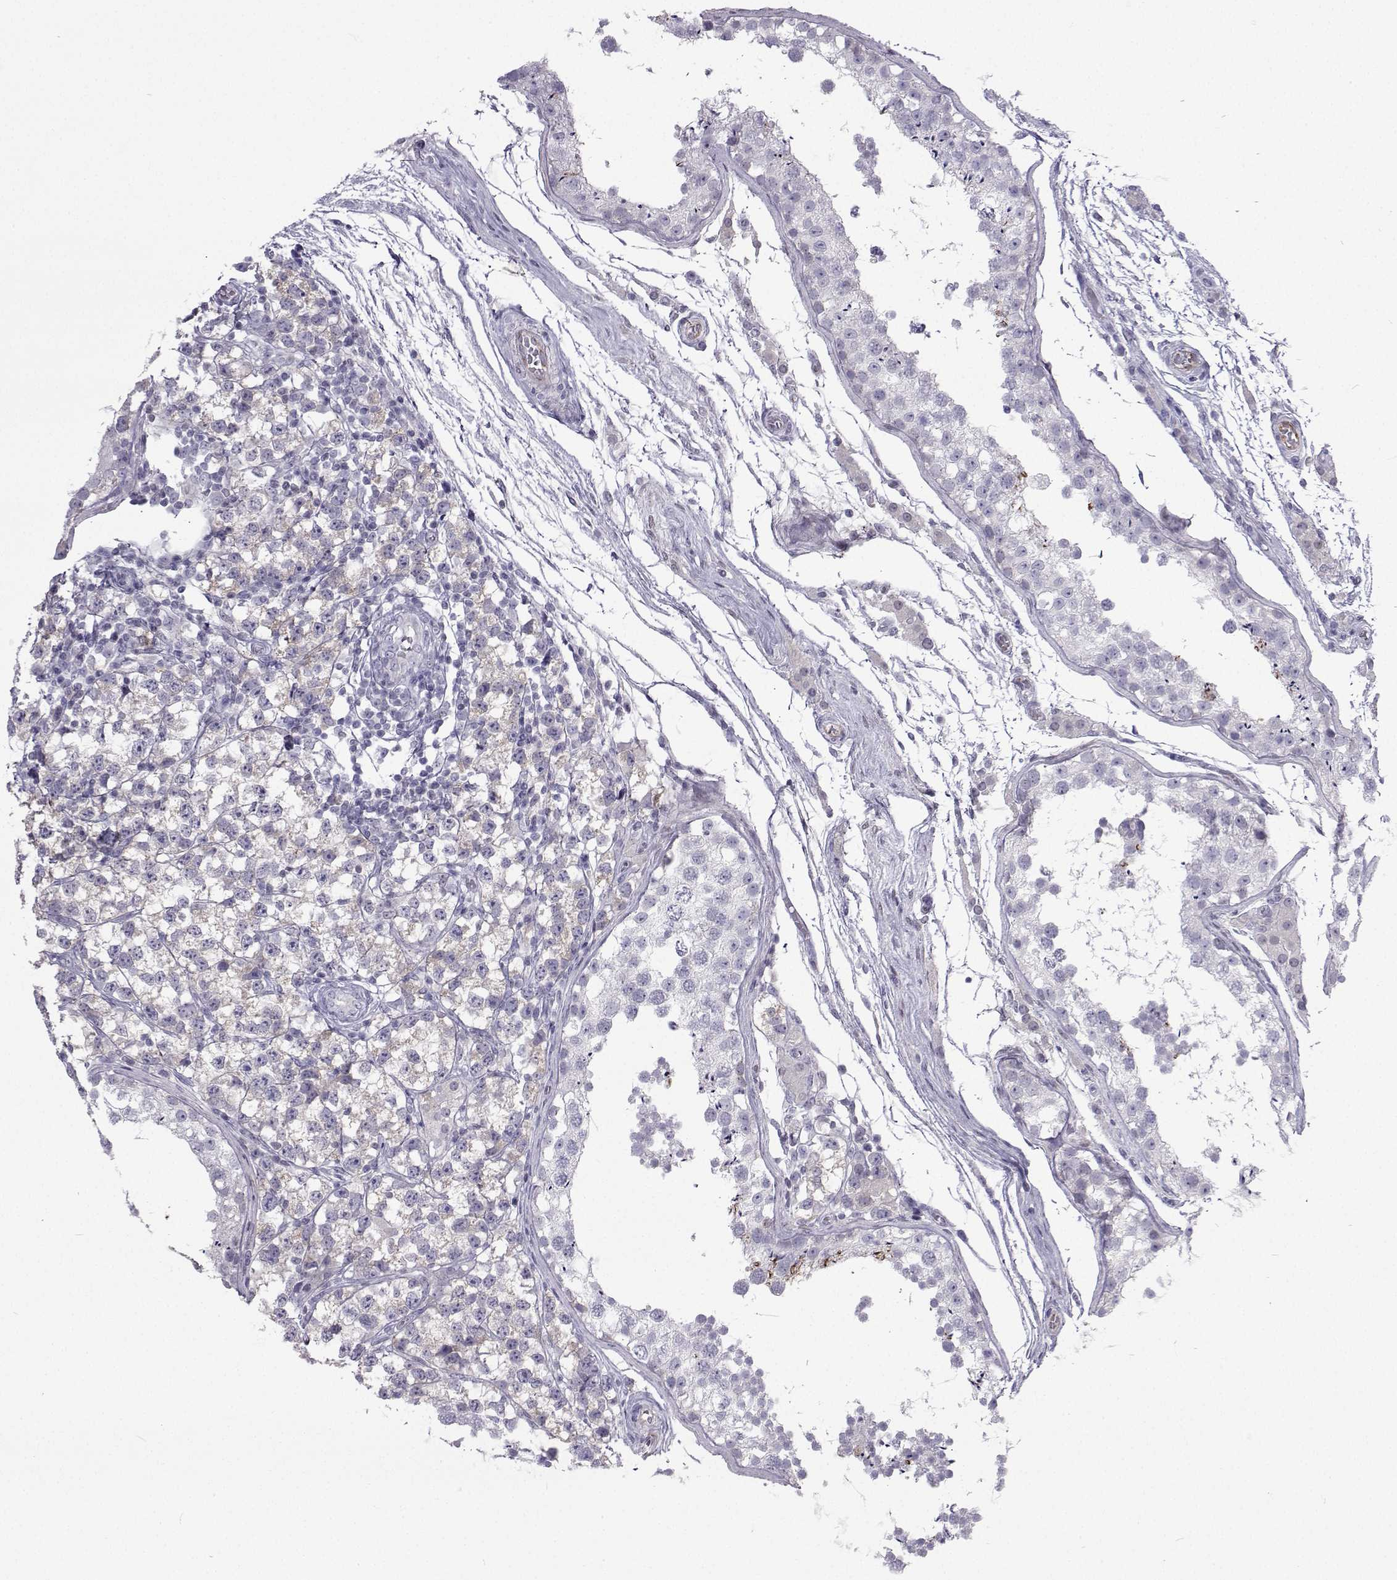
{"staining": {"intensity": "negative", "quantity": "none", "location": "none"}, "tissue": "testis", "cell_type": "Cells in seminiferous ducts", "image_type": "normal", "snomed": [{"axis": "morphology", "description": "Normal tissue, NOS"}, {"axis": "morphology", "description": "Seminoma, NOS"}, {"axis": "topography", "description": "Testis"}], "caption": "This image is of normal testis stained with immunohistochemistry to label a protein in brown with the nuclei are counter-stained blue. There is no expression in cells in seminiferous ducts. (Stains: DAB IHC with hematoxylin counter stain, Microscopy: brightfield microscopy at high magnification).", "gene": "GALM", "patient": {"sex": "male", "age": 29}}